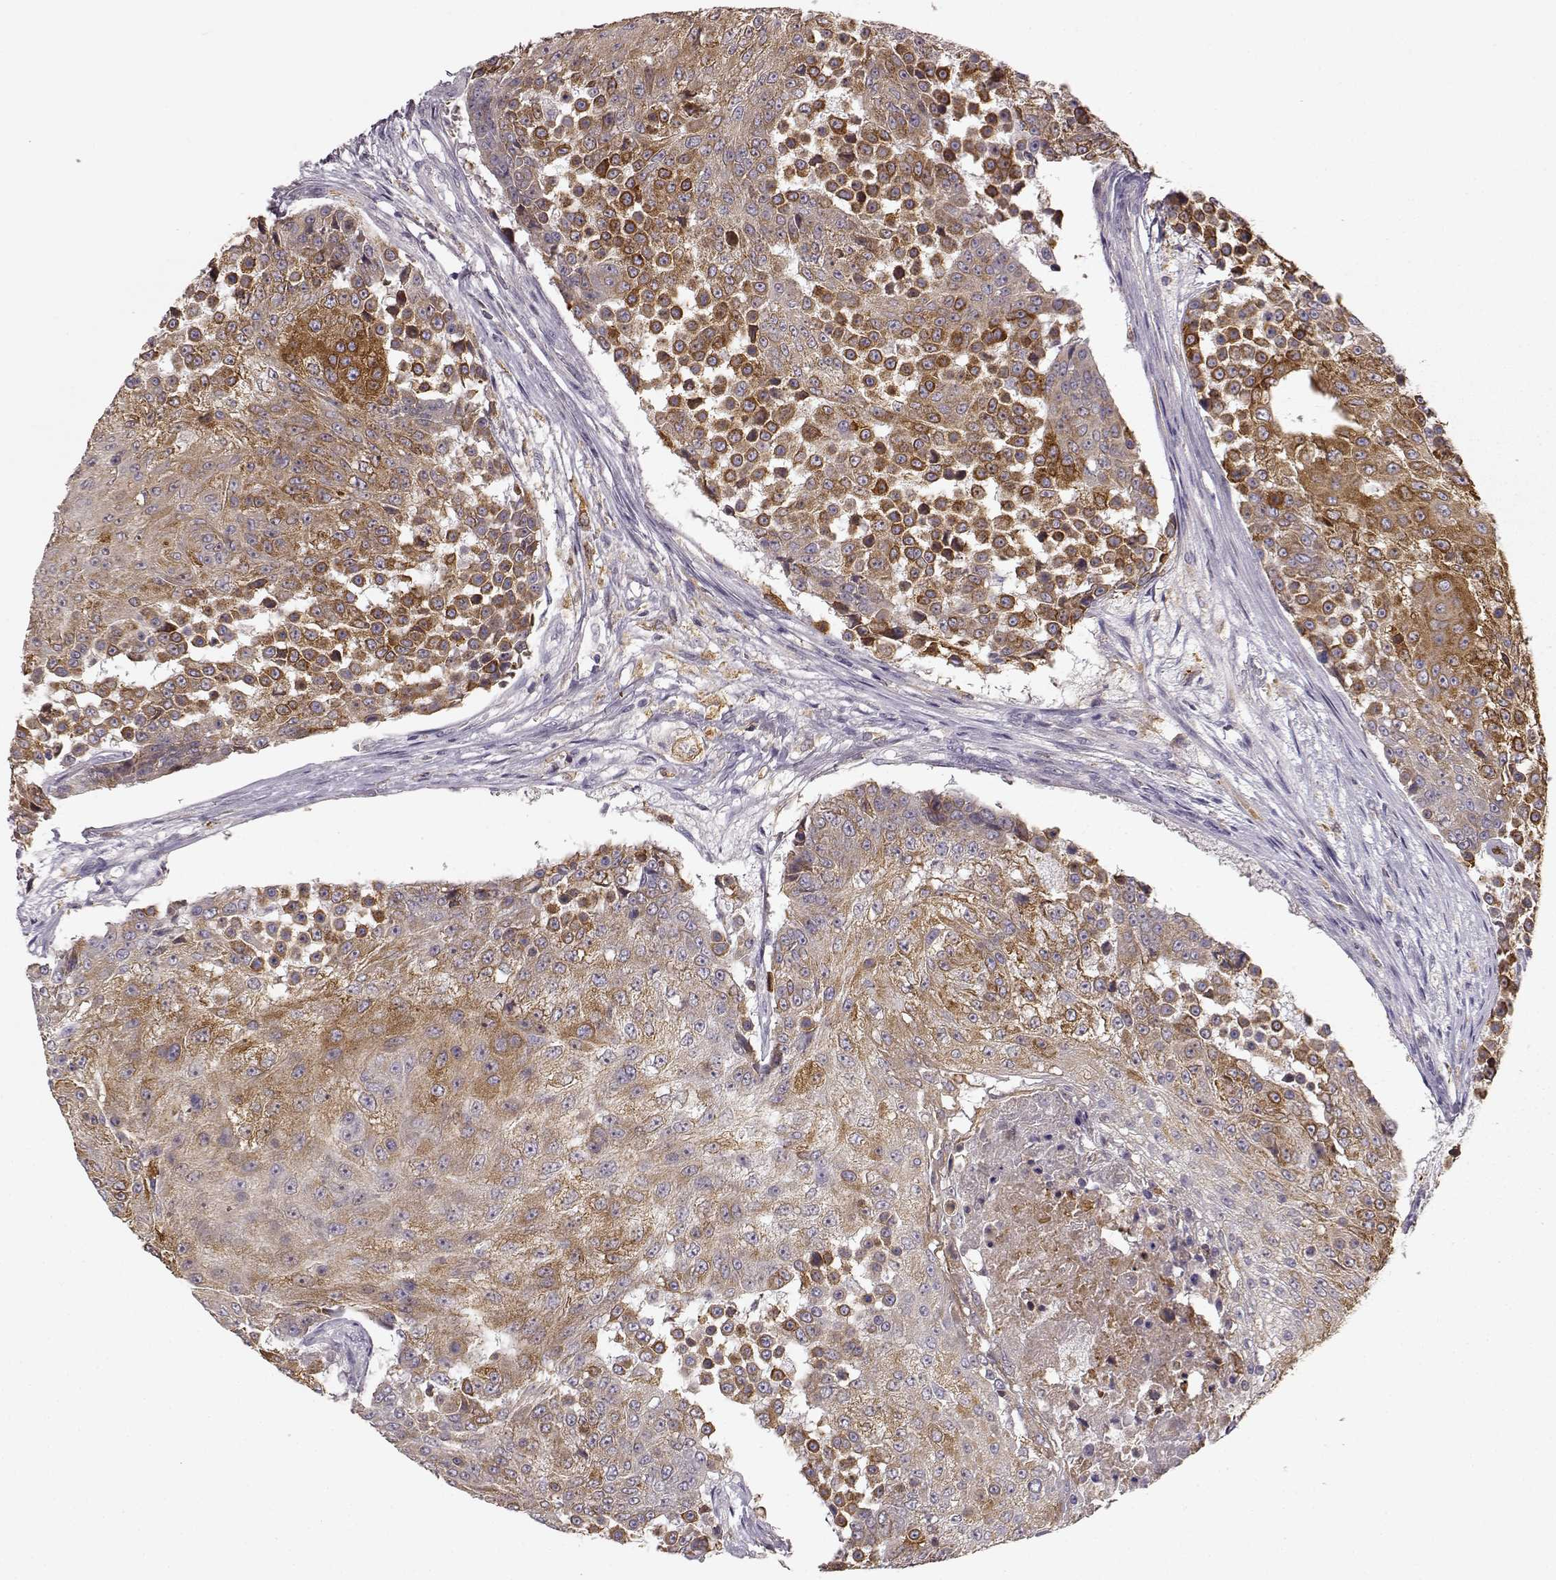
{"staining": {"intensity": "moderate", "quantity": ">75%", "location": "cytoplasmic/membranous"}, "tissue": "urothelial cancer", "cell_type": "Tumor cells", "image_type": "cancer", "snomed": [{"axis": "morphology", "description": "Urothelial carcinoma, High grade"}, {"axis": "topography", "description": "Urinary bladder"}], "caption": "Urothelial cancer tissue demonstrates moderate cytoplasmic/membranous expression in about >75% of tumor cells Immunohistochemistry stains the protein in brown and the nuclei are stained blue.", "gene": "GHR", "patient": {"sex": "female", "age": 63}}